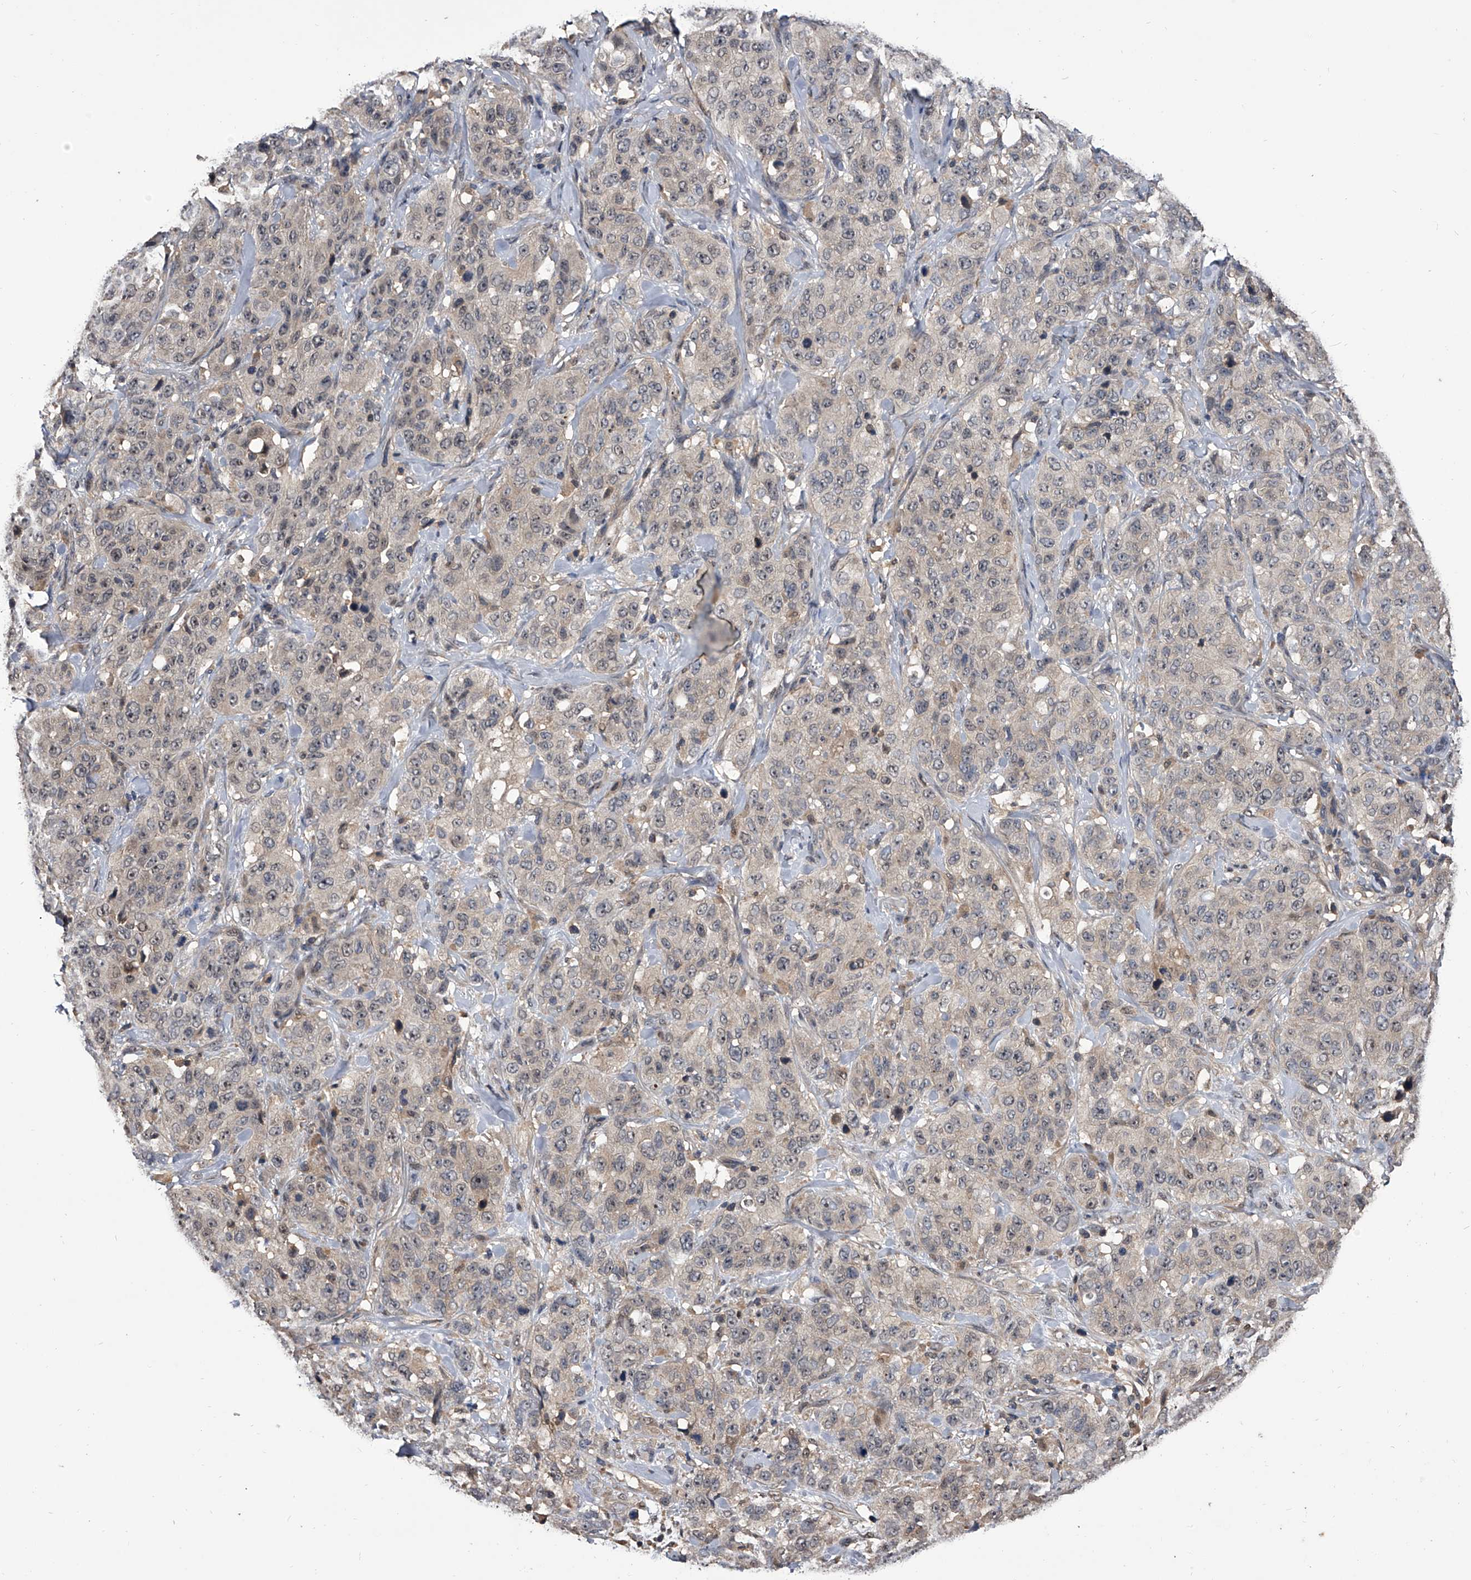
{"staining": {"intensity": "negative", "quantity": "none", "location": "none"}, "tissue": "stomach cancer", "cell_type": "Tumor cells", "image_type": "cancer", "snomed": [{"axis": "morphology", "description": "Adenocarcinoma, NOS"}, {"axis": "topography", "description": "Stomach"}], "caption": "Stomach cancer was stained to show a protein in brown. There is no significant positivity in tumor cells.", "gene": "EFCAB7", "patient": {"sex": "male", "age": 48}}